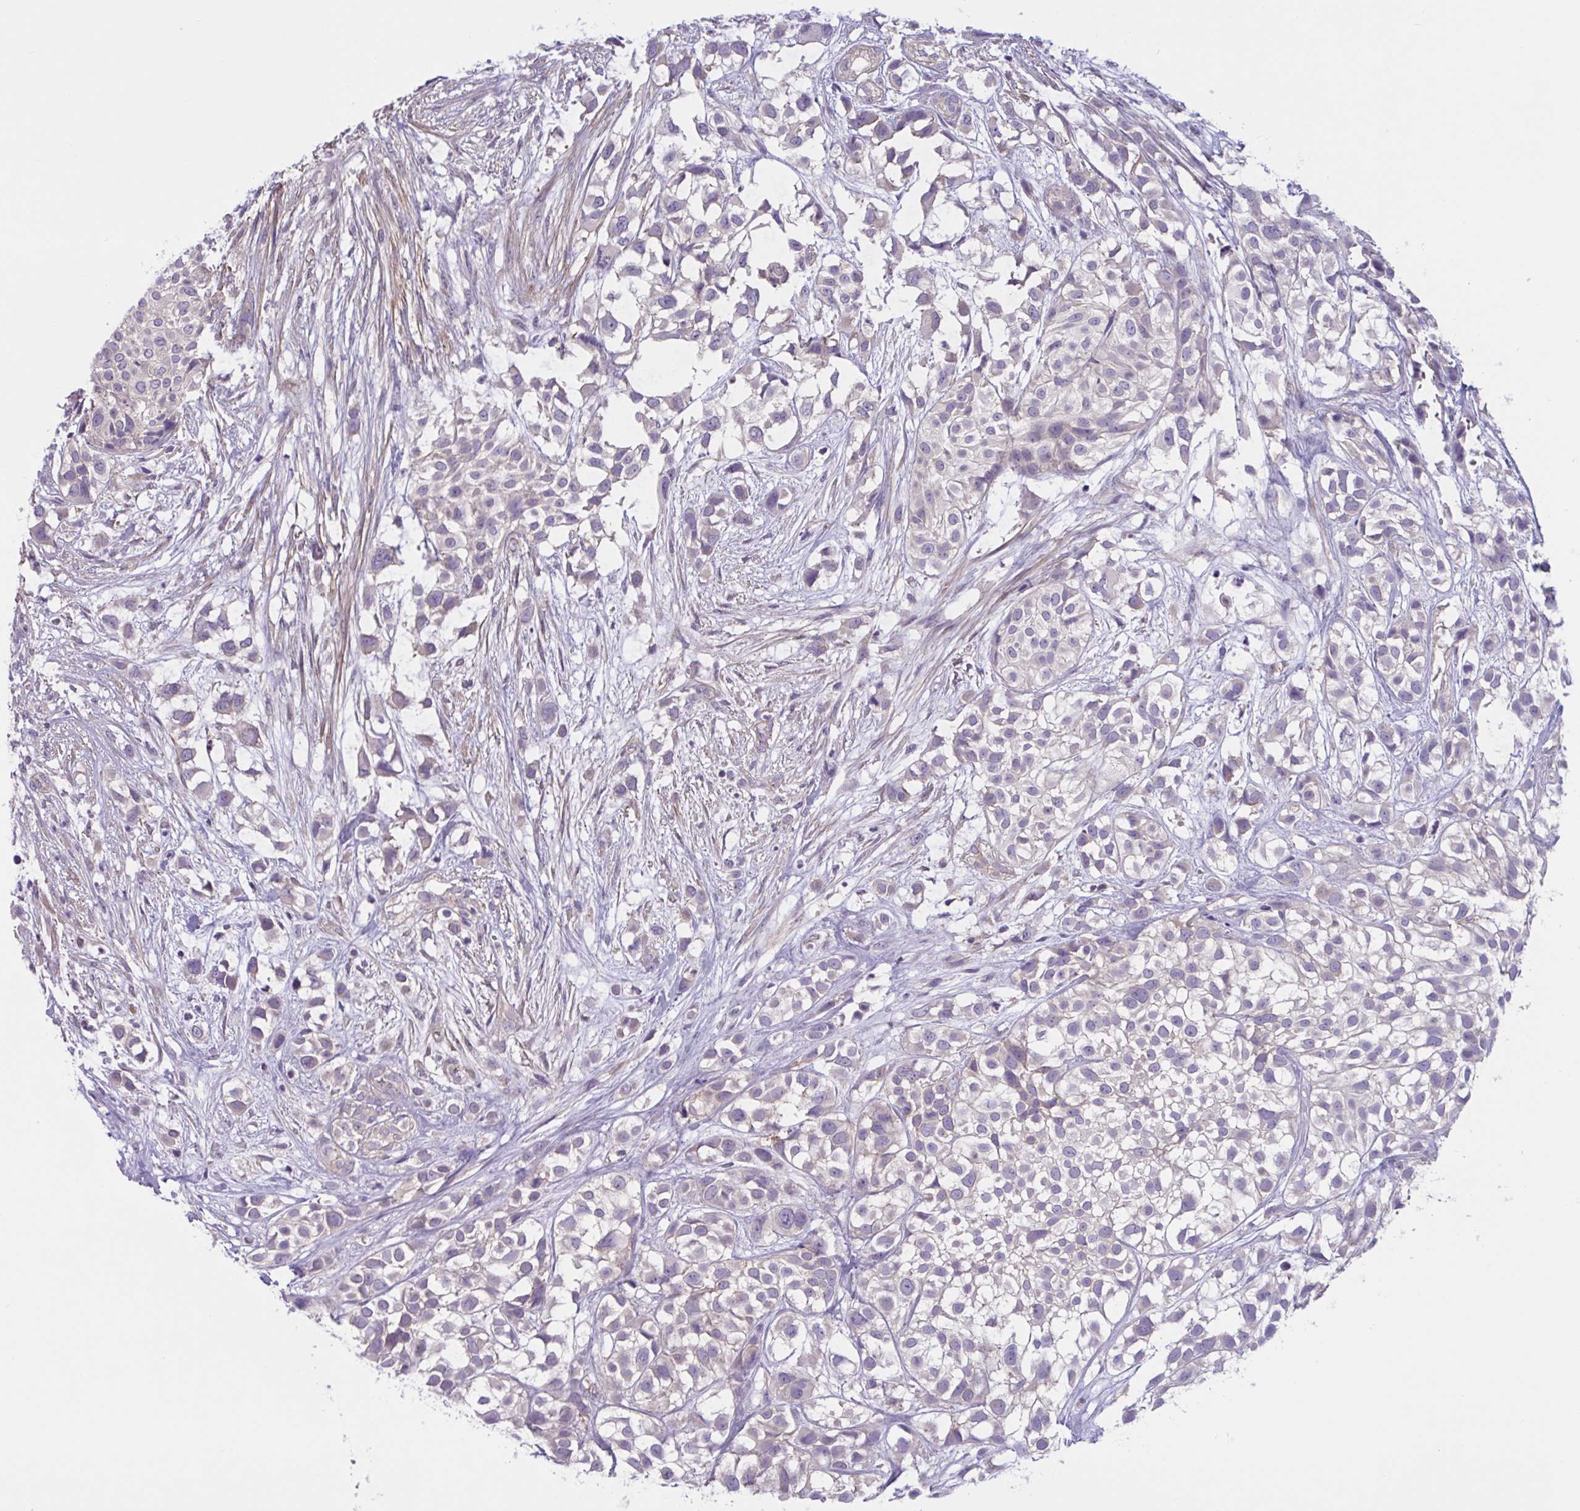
{"staining": {"intensity": "negative", "quantity": "none", "location": "none"}, "tissue": "urothelial cancer", "cell_type": "Tumor cells", "image_type": "cancer", "snomed": [{"axis": "morphology", "description": "Urothelial carcinoma, High grade"}, {"axis": "topography", "description": "Urinary bladder"}], "caption": "This is an immunohistochemistry micrograph of urothelial cancer. There is no staining in tumor cells.", "gene": "WNT9B", "patient": {"sex": "male", "age": 56}}